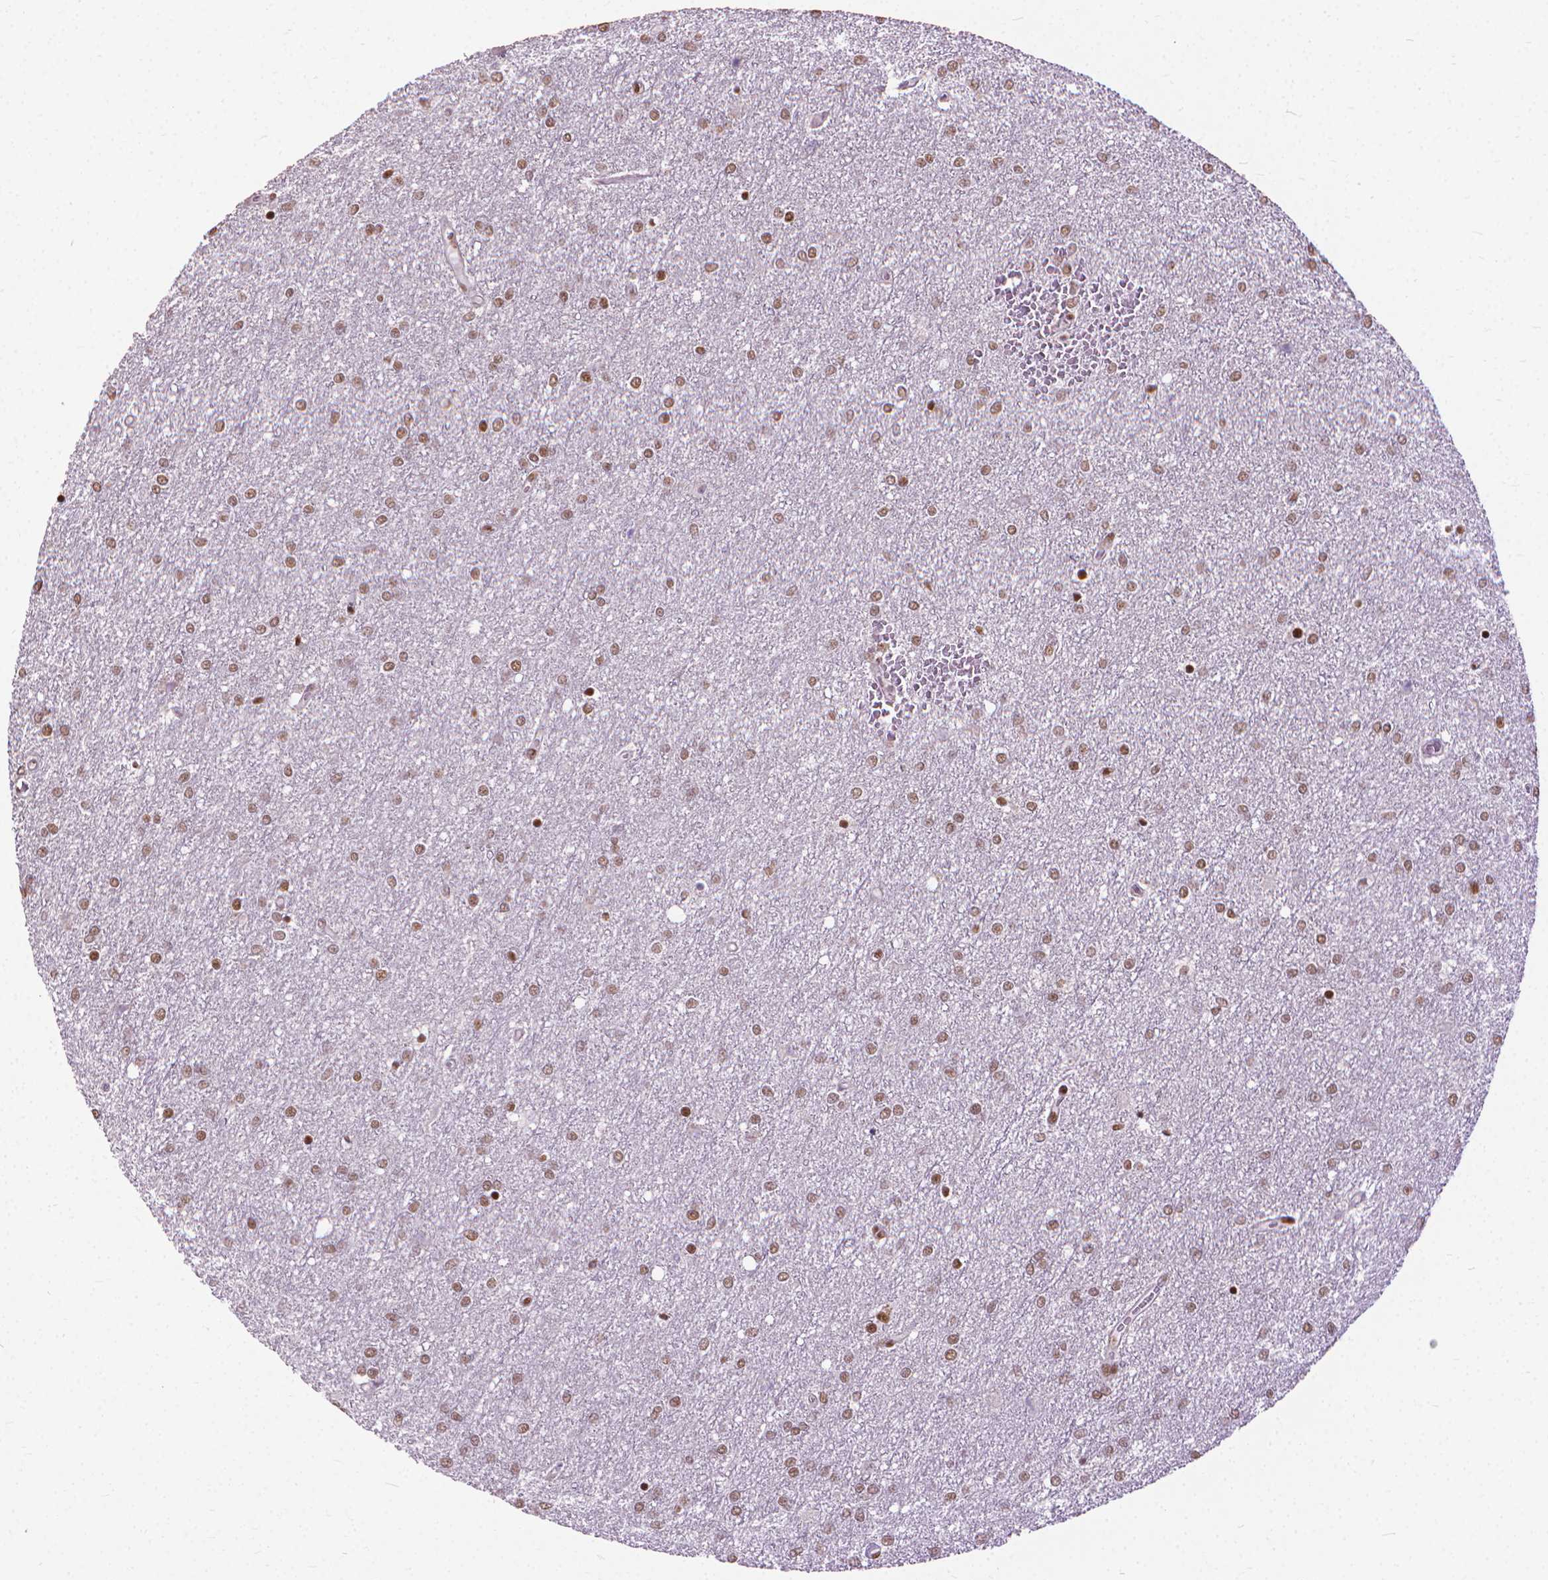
{"staining": {"intensity": "moderate", "quantity": ">75%", "location": "nuclear"}, "tissue": "glioma", "cell_type": "Tumor cells", "image_type": "cancer", "snomed": [{"axis": "morphology", "description": "Glioma, malignant, High grade"}, {"axis": "topography", "description": "Brain"}], "caption": "The immunohistochemical stain labels moderate nuclear staining in tumor cells of glioma tissue. (Brightfield microscopy of DAB IHC at high magnification).", "gene": "AKAP8", "patient": {"sex": "female", "age": 61}}